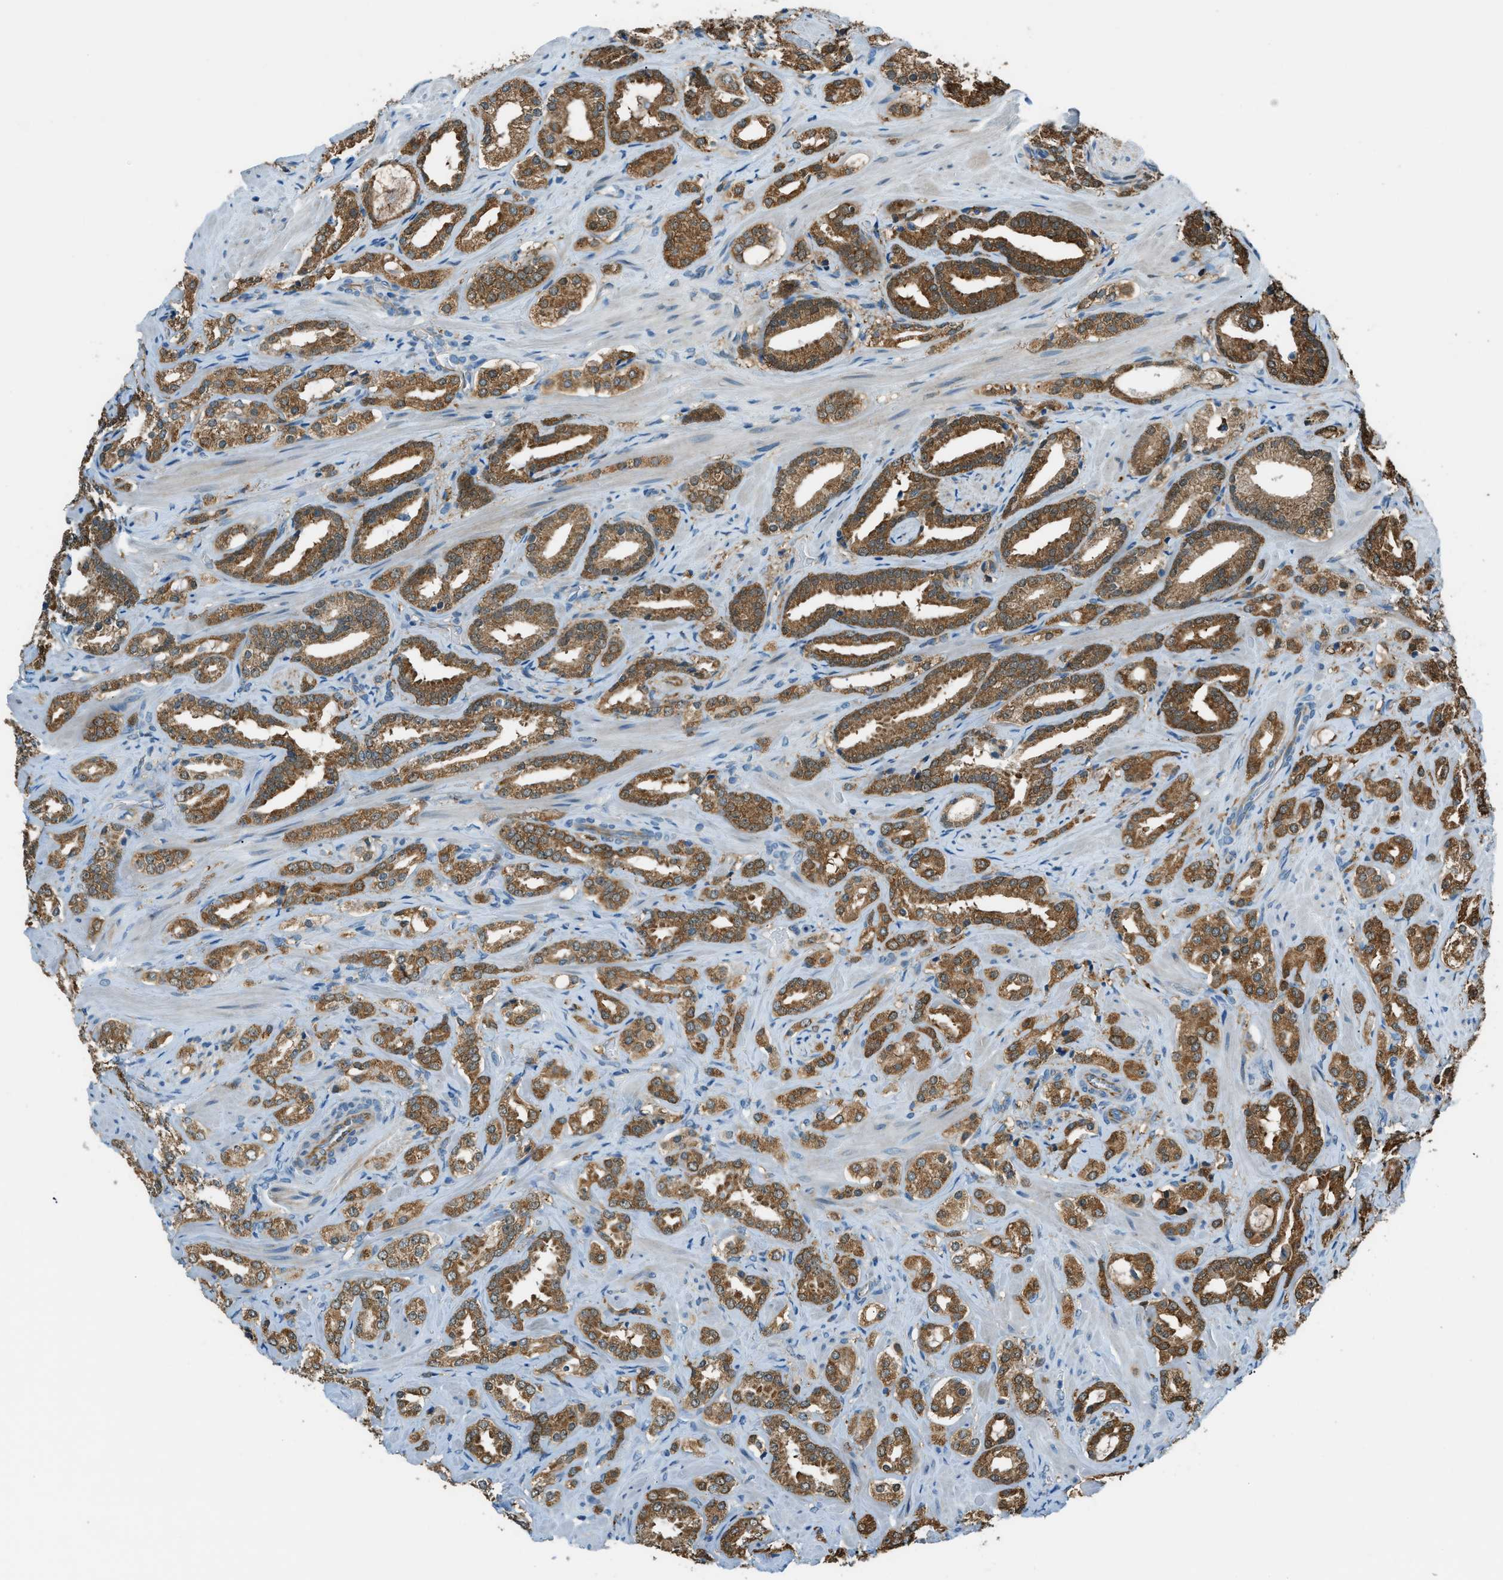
{"staining": {"intensity": "moderate", "quantity": ">75%", "location": "cytoplasmic/membranous"}, "tissue": "prostate cancer", "cell_type": "Tumor cells", "image_type": "cancer", "snomed": [{"axis": "morphology", "description": "Adenocarcinoma, High grade"}, {"axis": "topography", "description": "Prostate"}], "caption": "Approximately >75% of tumor cells in human prostate cancer exhibit moderate cytoplasmic/membranous protein positivity as visualized by brown immunohistochemical staining.", "gene": "PIGG", "patient": {"sex": "male", "age": 64}}